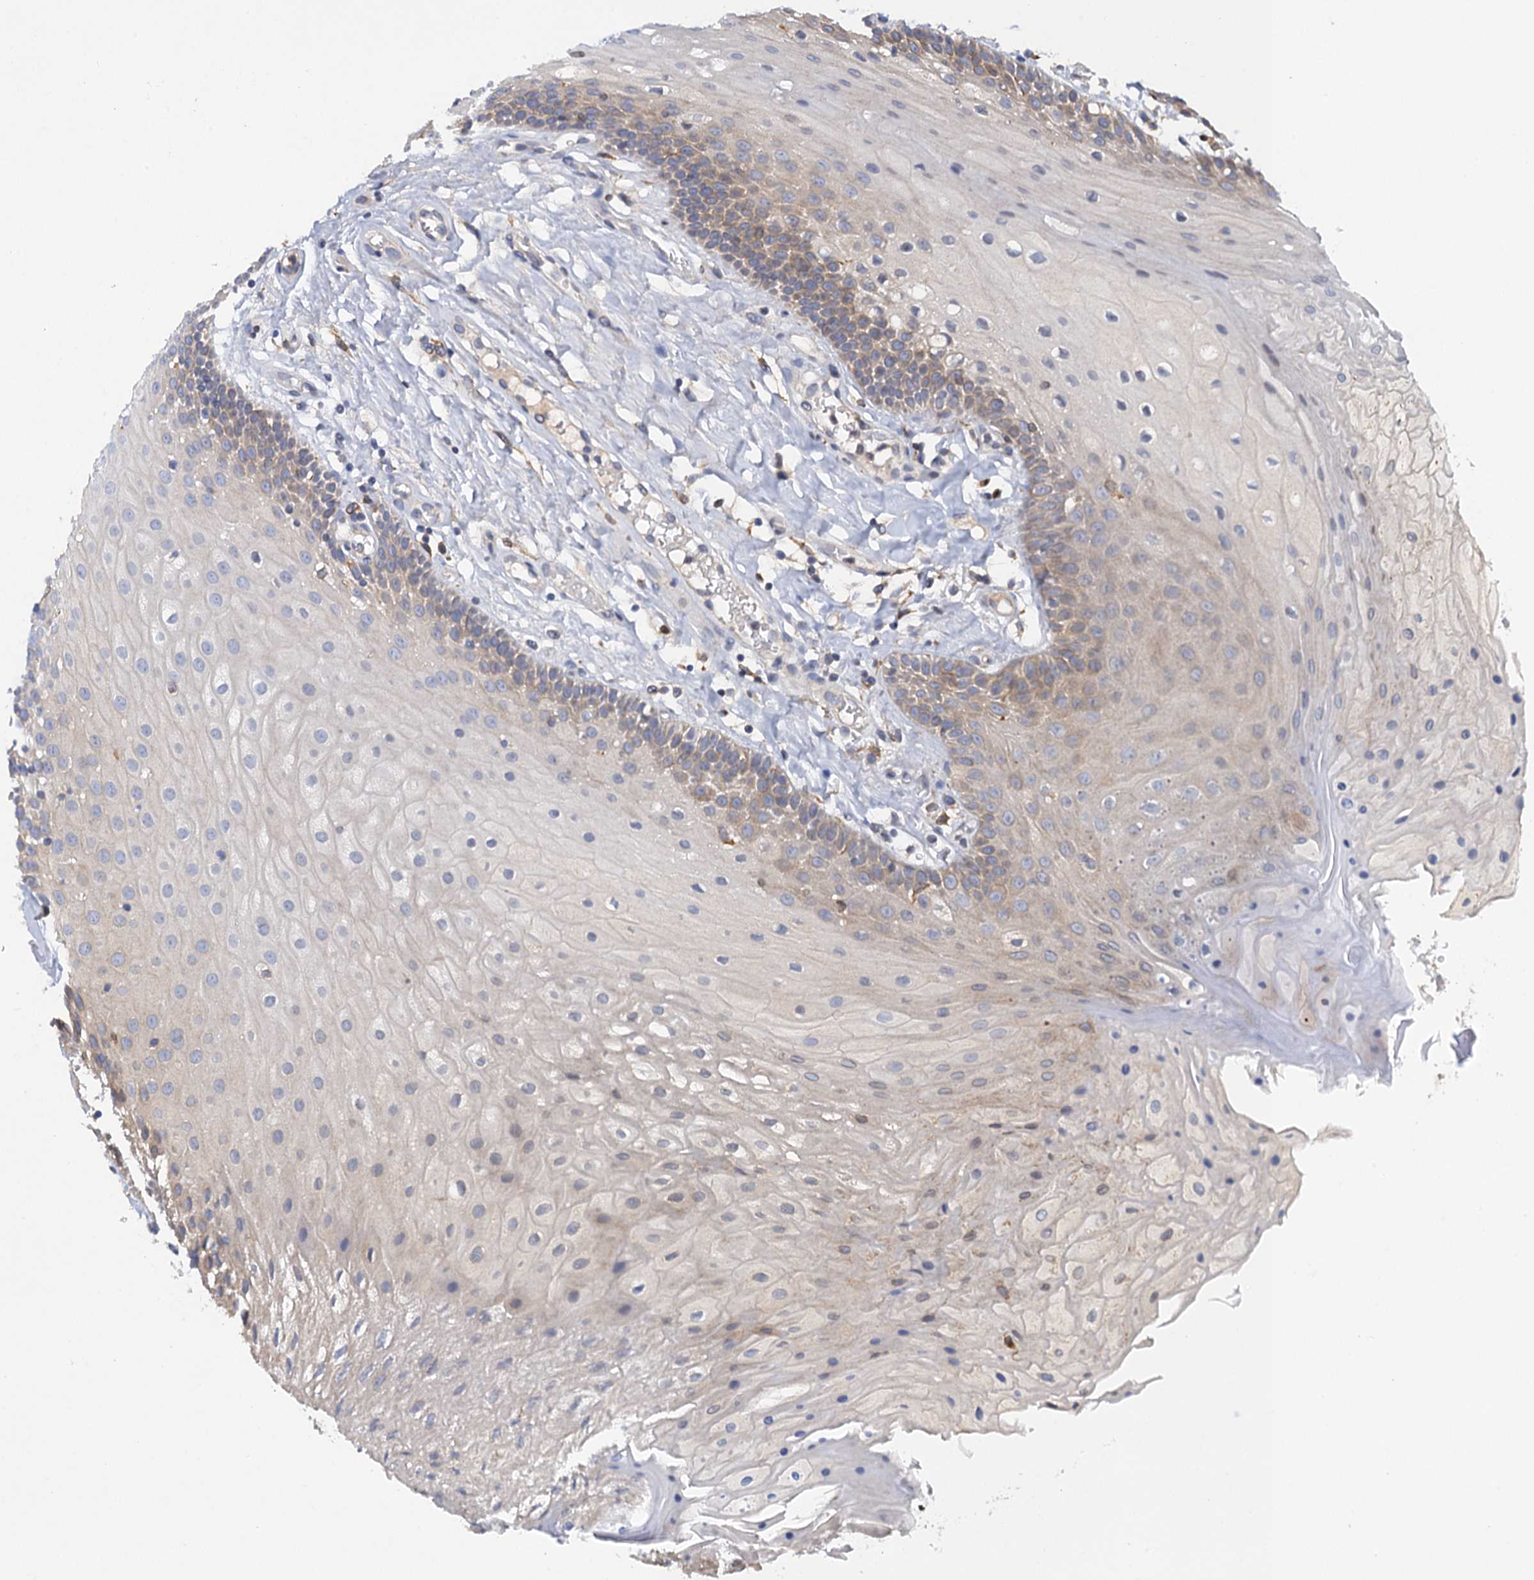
{"staining": {"intensity": "weak", "quantity": "<25%", "location": "cytoplasmic/membranous"}, "tissue": "oral mucosa", "cell_type": "Squamous epithelial cells", "image_type": "normal", "snomed": [{"axis": "morphology", "description": "Normal tissue, NOS"}, {"axis": "topography", "description": "Oral tissue"}], "caption": "An image of oral mucosa stained for a protein shows no brown staining in squamous epithelial cells.", "gene": "ARMC5", "patient": {"sex": "female", "age": 80}}